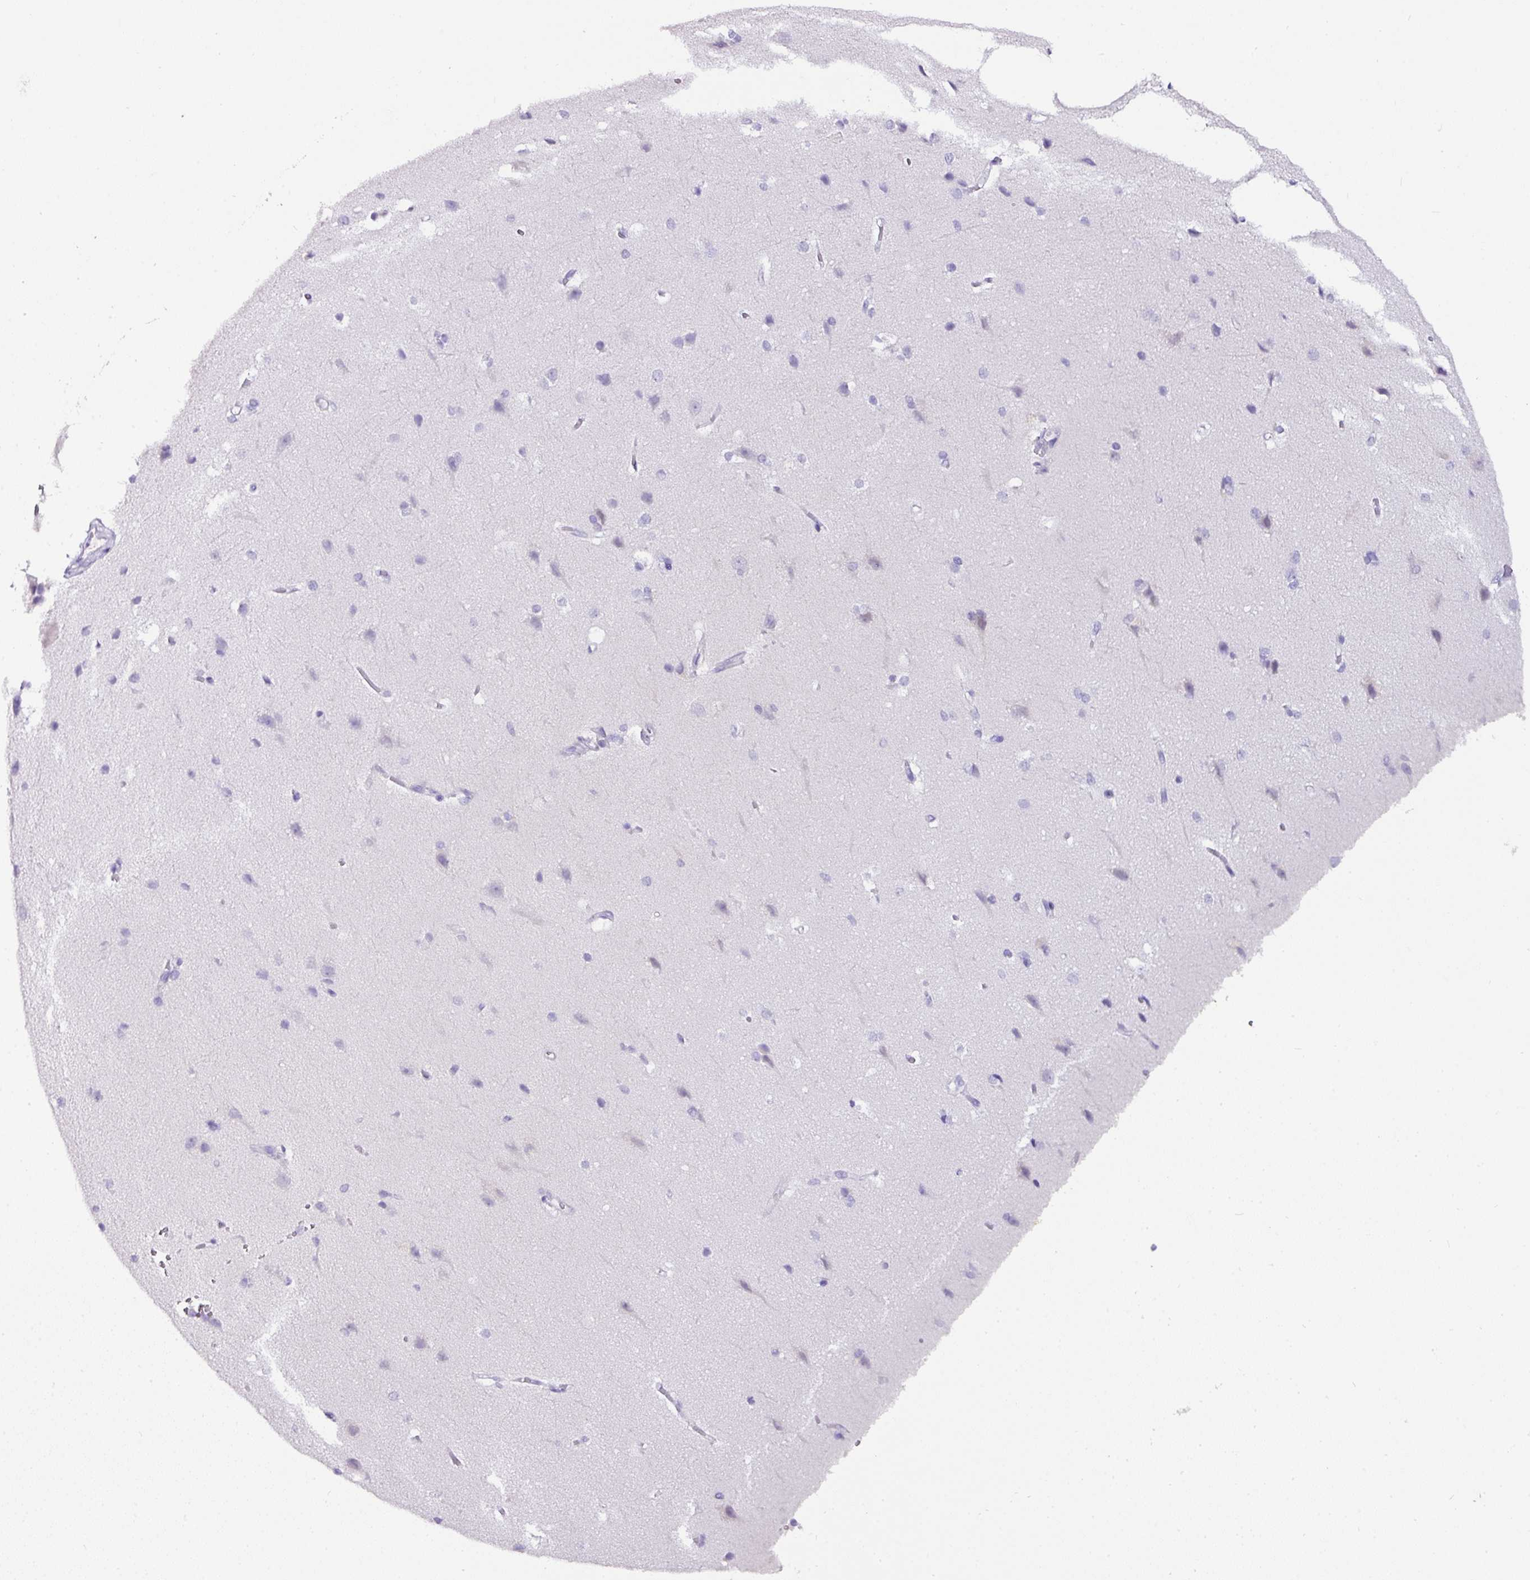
{"staining": {"intensity": "negative", "quantity": "none", "location": "none"}, "tissue": "cerebral cortex", "cell_type": "Endothelial cells", "image_type": "normal", "snomed": [{"axis": "morphology", "description": "Normal tissue, NOS"}, {"axis": "topography", "description": "Cerebral cortex"}], "caption": "Immunohistochemistry (IHC) of normal human cerebral cortex demonstrates no expression in endothelial cells.", "gene": "NAPSA", "patient": {"sex": "male", "age": 37}}